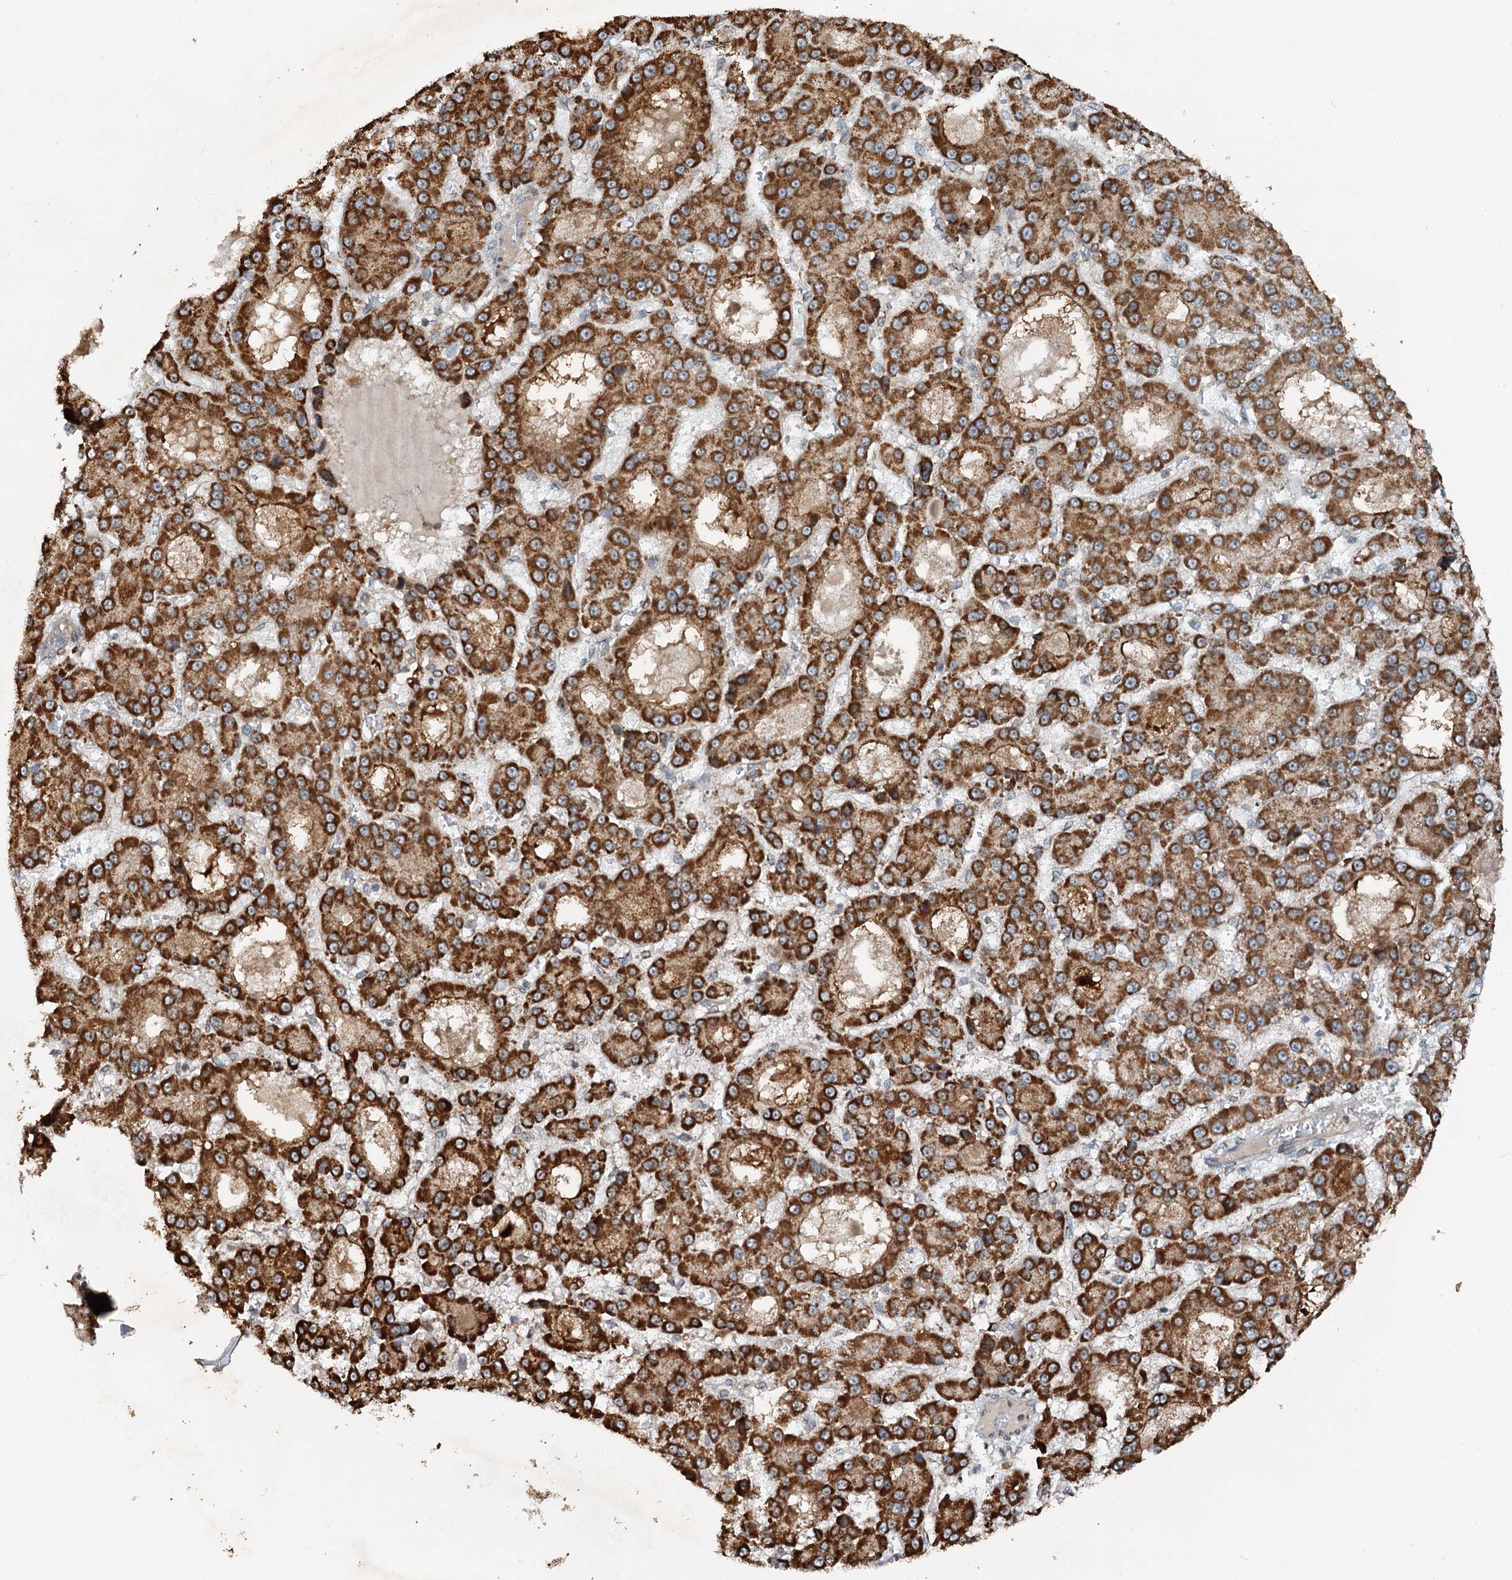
{"staining": {"intensity": "strong", "quantity": ">75%", "location": "cytoplasmic/membranous"}, "tissue": "liver cancer", "cell_type": "Tumor cells", "image_type": "cancer", "snomed": [{"axis": "morphology", "description": "Carcinoma, Hepatocellular, NOS"}, {"axis": "topography", "description": "Liver"}], "caption": "This histopathology image demonstrates hepatocellular carcinoma (liver) stained with IHC to label a protein in brown. The cytoplasmic/membranous of tumor cells show strong positivity for the protein. Nuclei are counter-stained blue.", "gene": "CEP68", "patient": {"sex": "male", "age": 70}}